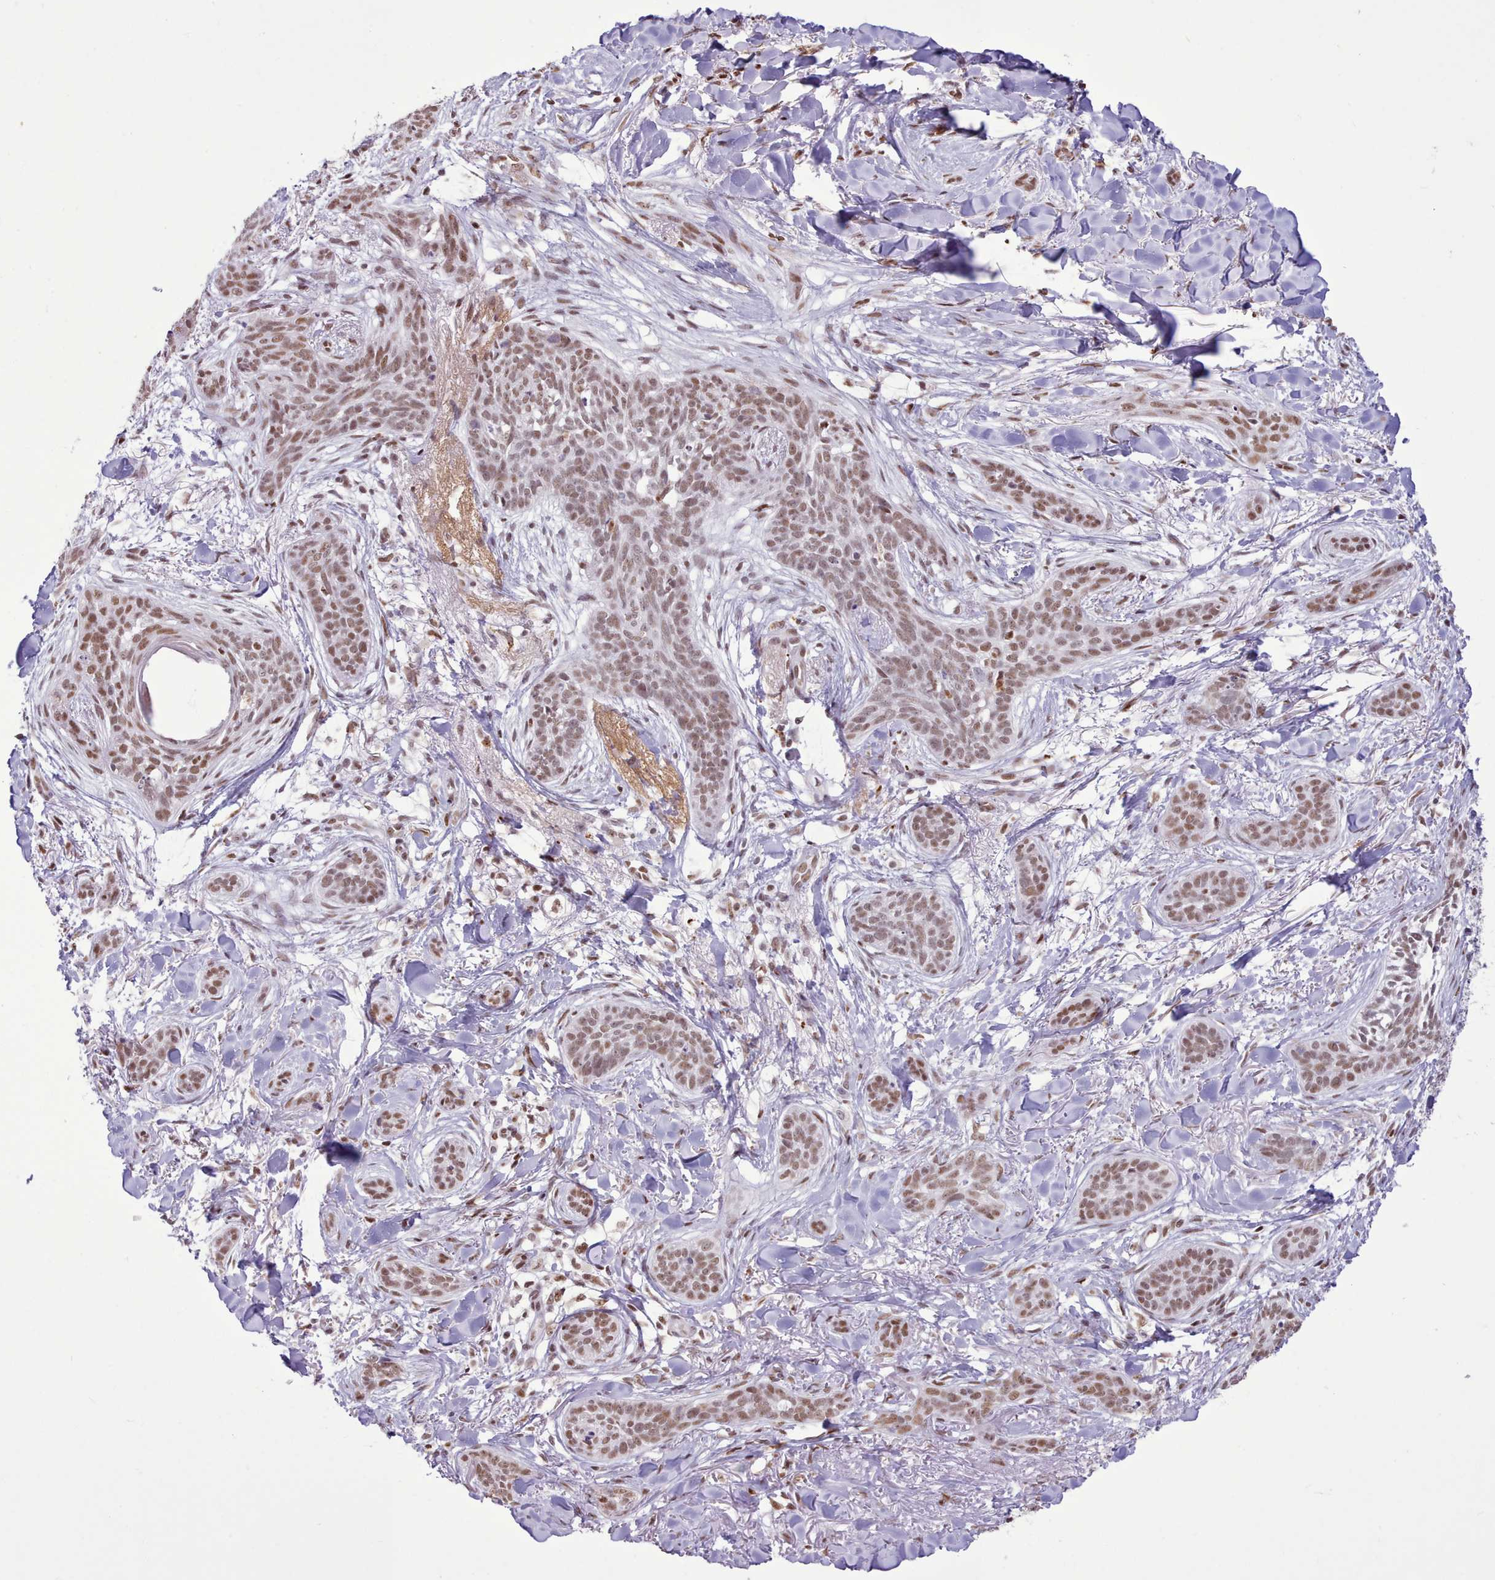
{"staining": {"intensity": "moderate", "quantity": ">75%", "location": "nuclear"}, "tissue": "skin cancer", "cell_type": "Tumor cells", "image_type": "cancer", "snomed": [{"axis": "morphology", "description": "Basal cell carcinoma"}, {"axis": "topography", "description": "Skin"}], "caption": "High-power microscopy captured an IHC micrograph of skin cancer (basal cell carcinoma), revealing moderate nuclear positivity in approximately >75% of tumor cells. The protein of interest is shown in brown color, while the nuclei are stained blue.", "gene": "TAF15", "patient": {"sex": "male", "age": 52}}